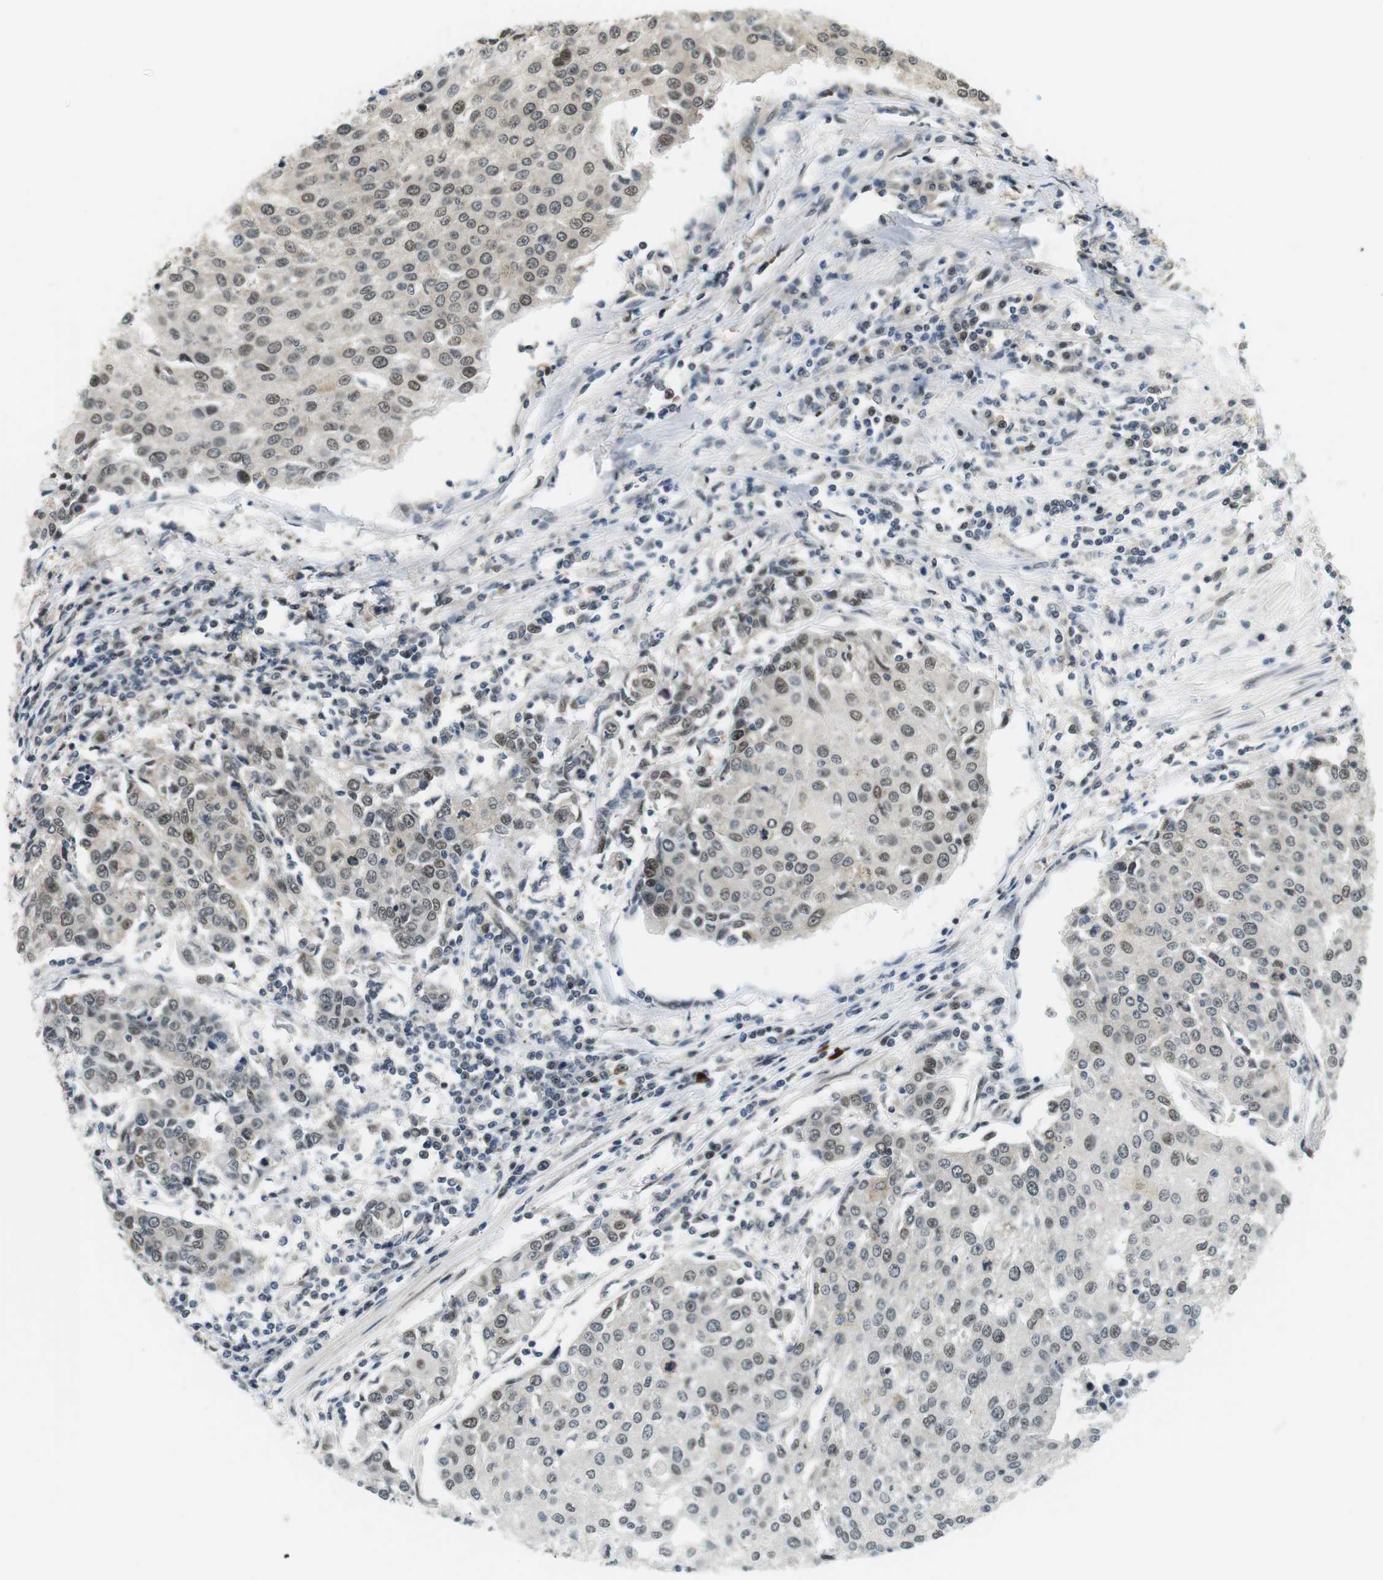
{"staining": {"intensity": "weak", "quantity": ">75%", "location": "cytoplasmic/membranous,nuclear"}, "tissue": "urothelial cancer", "cell_type": "Tumor cells", "image_type": "cancer", "snomed": [{"axis": "morphology", "description": "Urothelial carcinoma, High grade"}, {"axis": "topography", "description": "Urinary bladder"}], "caption": "Weak cytoplasmic/membranous and nuclear protein positivity is seen in approximately >75% of tumor cells in urothelial cancer.", "gene": "CSNK2B", "patient": {"sex": "female", "age": 85}}